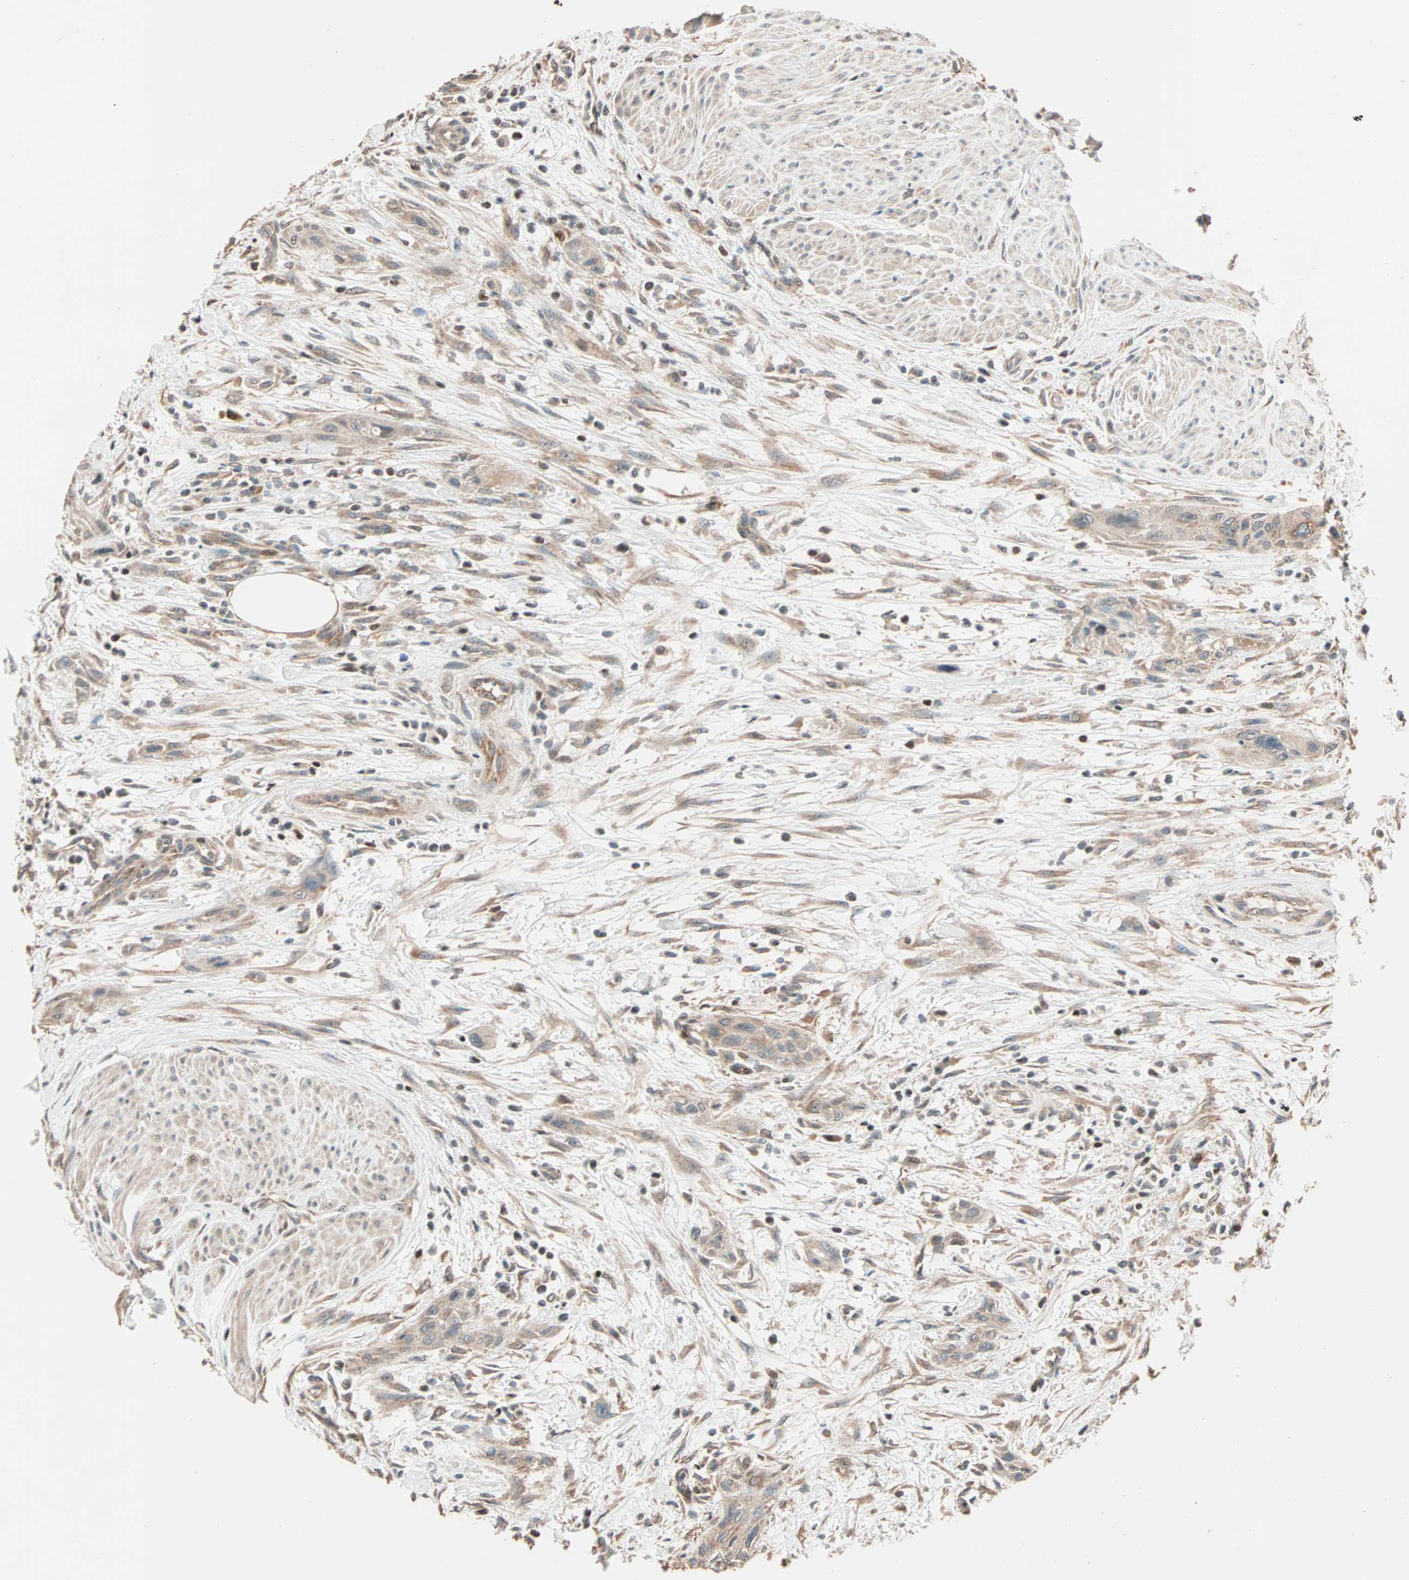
{"staining": {"intensity": "weak", "quantity": ">75%", "location": "cytoplasmic/membranous"}, "tissue": "urothelial cancer", "cell_type": "Tumor cells", "image_type": "cancer", "snomed": [{"axis": "morphology", "description": "Urothelial carcinoma, High grade"}, {"axis": "topography", "description": "Urinary bladder"}], "caption": "Immunohistochemical staining of human urothelial cancer demonstrates low levels of weak cytoplasmic/membranous expression in about >75% of tumor cells. The staining was performed using DAB, with brown indicating positive protein expression. Nuclei are stained blue with hematoxylin.", "gene": "HECW1", "patient": {"sex": "male", "age": 35}}